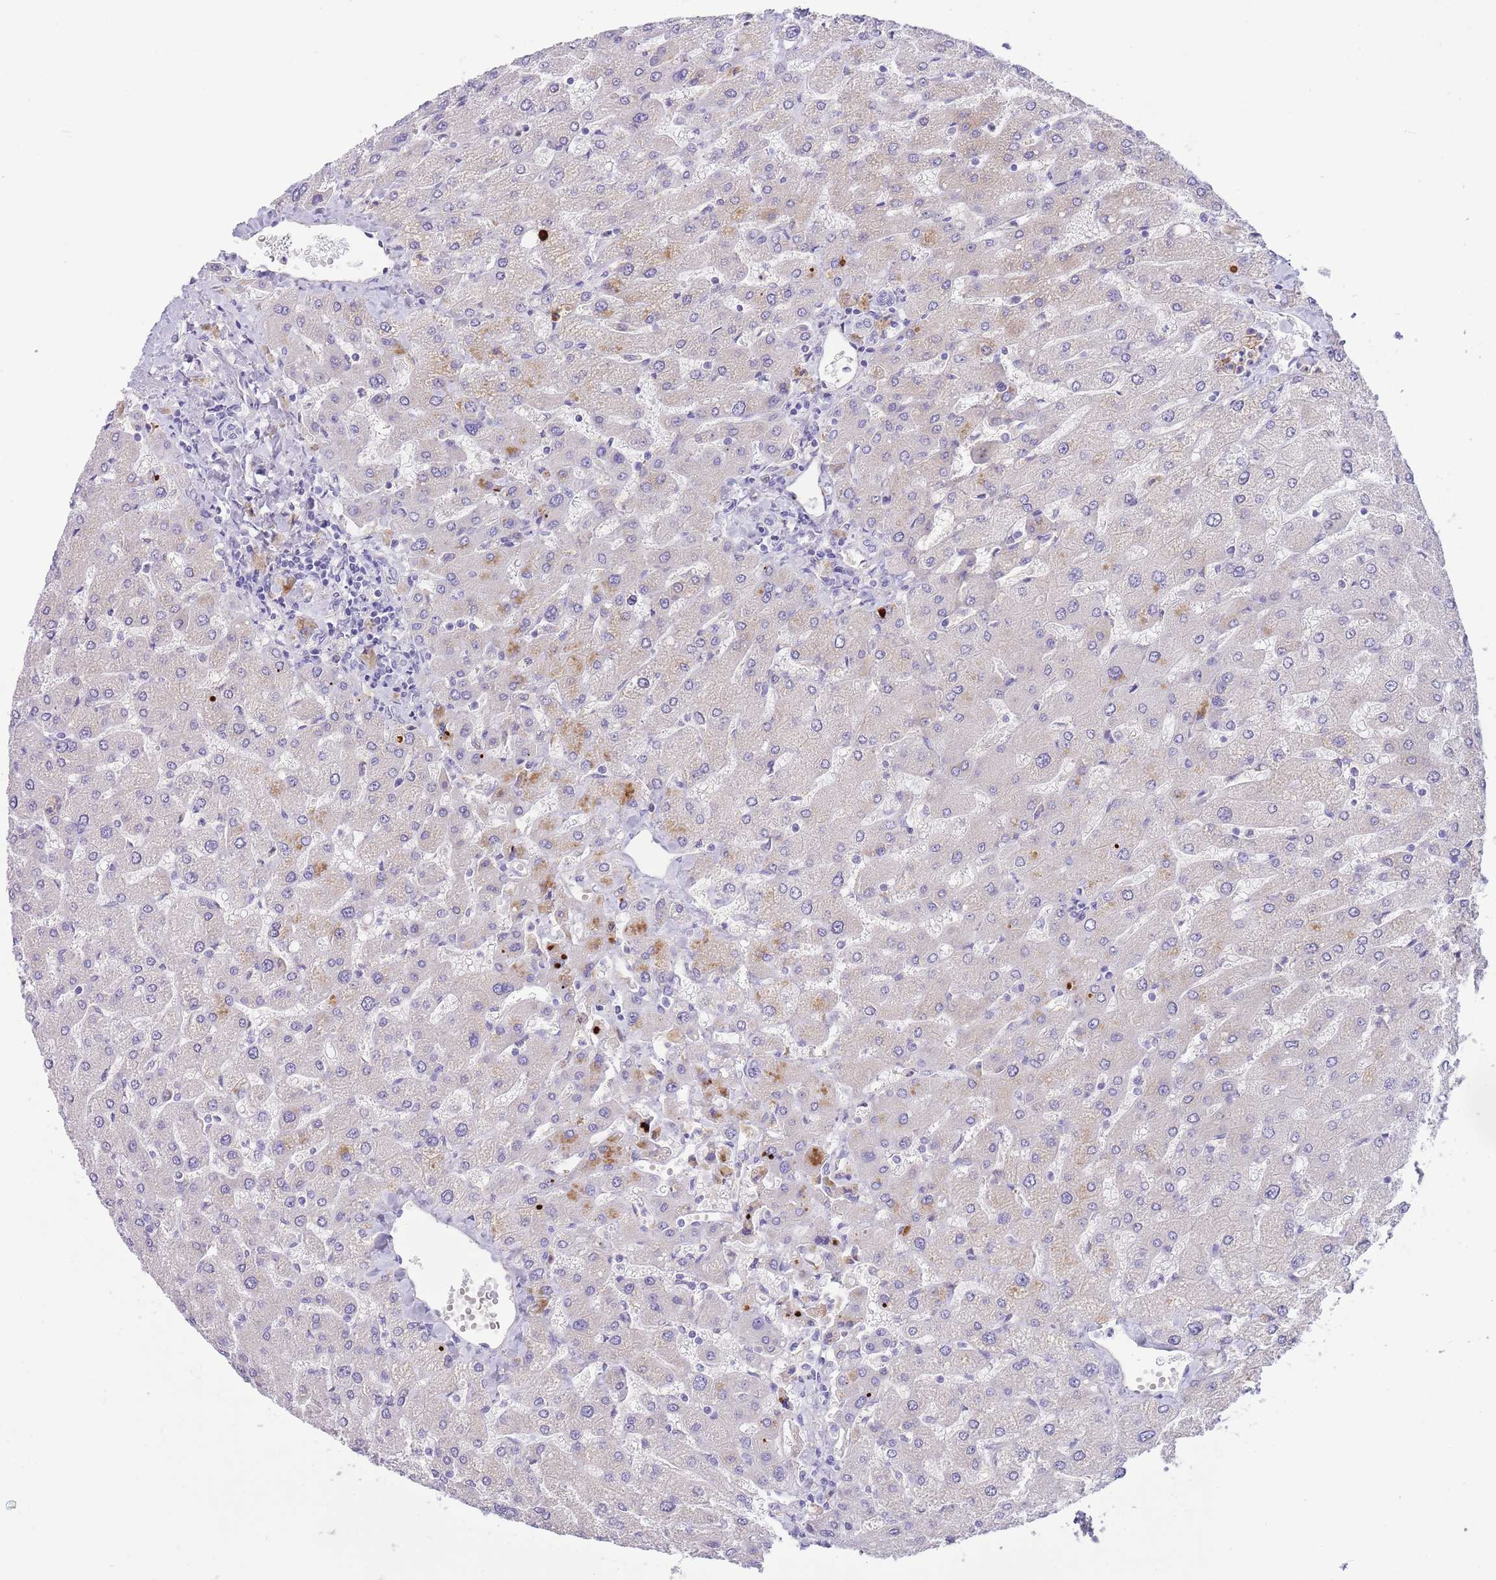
{"staining": {"intensity": "negative", "quantity": "none", "location": "none"}, "tissue": "liver", "cell_type": "Cholangiocytes", "image_type": "normal", "snomed": [{"axis": "morphology", "description": "Normal tissue, NOS"}, {"axis": "topography", "description": "Liver"}], "caption": "An image of human liver is negative for staining in cholangiocytes. Nuclei are stained in blue.", "gene": "LEPROTL1", "patient": {"sex": "male", "age": 55}}